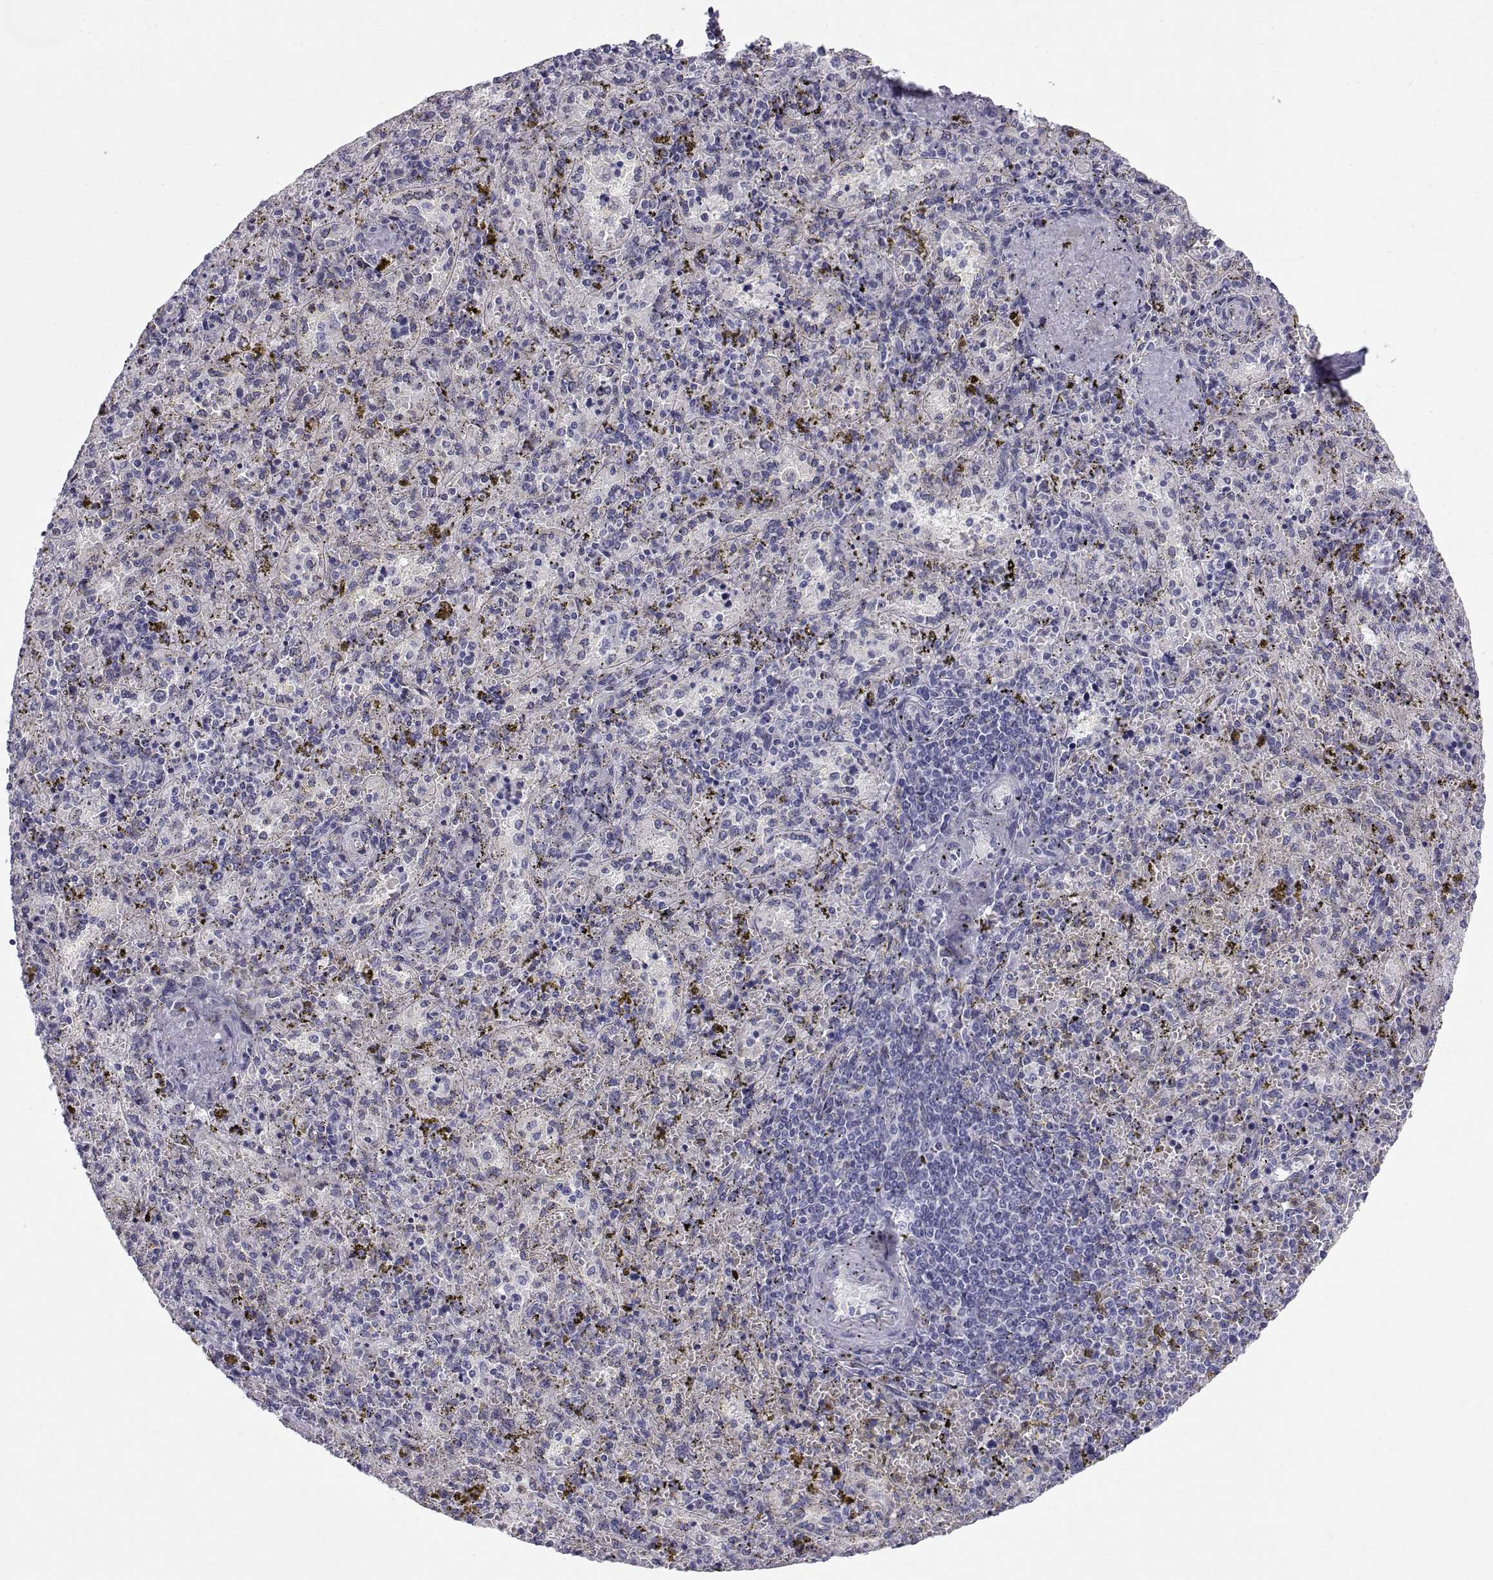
{"staining": {"intensity": "negative", "quantity": "none", "location": "none"}, "tissue": "spleen", "cell_type": "Cells in red pulp", "image_type": "normal", "snomed": [{"axis": "morphology", "description": "Normal tissue, NOS"}, {"axis": "topography", "description": "Spleen"}], "caption": "Immunohistochemical staining of unremarkable human spleen reveals no significant expression in cells in red pulp.", "gene": "RNASE12", "patient": {"sex": "female", "age": 50}}